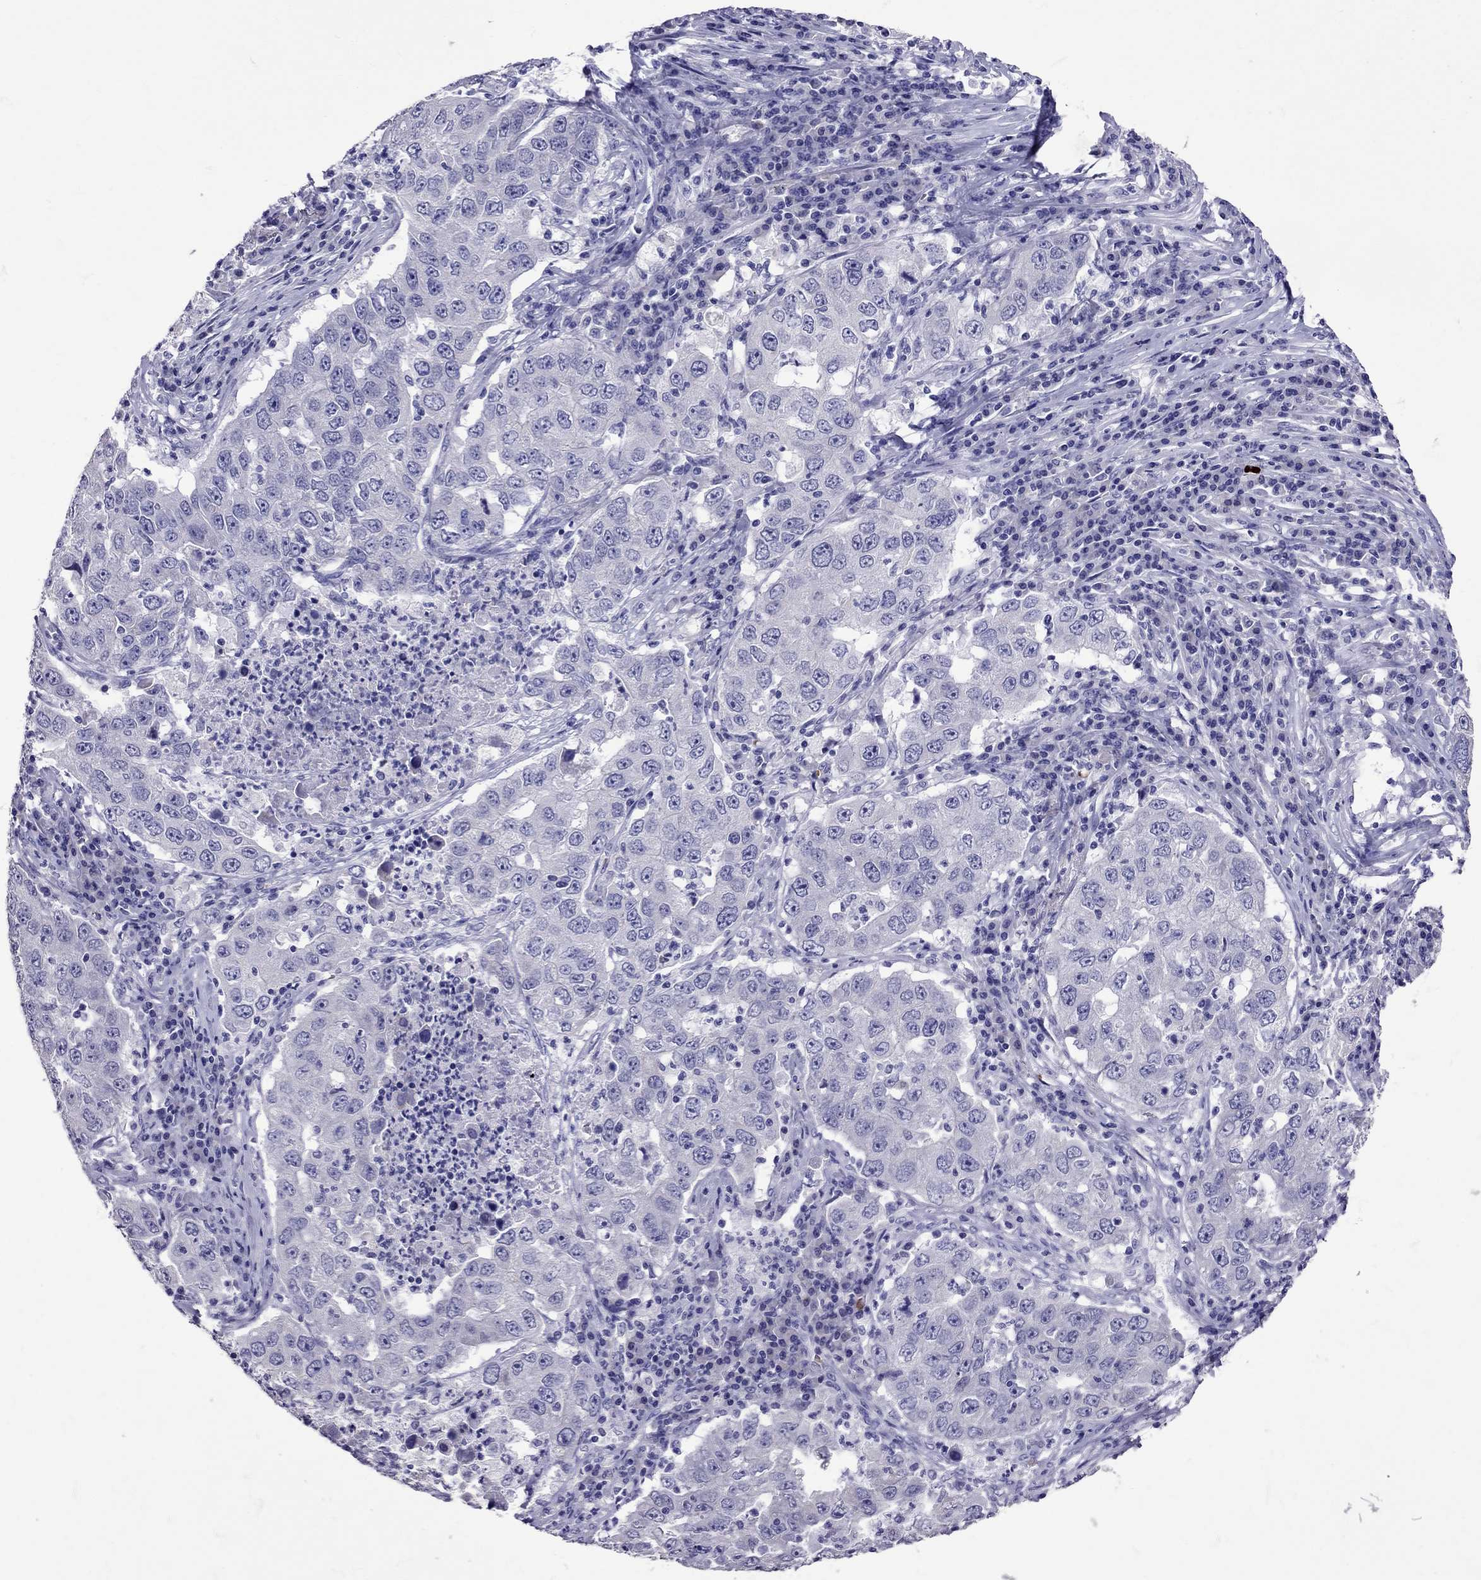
{"staining": {"intensity": "negative", "quantity": "none", "location": "none"}, "tissue": "lung cancer", "cell_type": "Tumor cells", "image_type": "cancer", "snomed": [{"axis": "morphology", "description": "Adenocarcinoma, NOS"}, {"axis": "topography", "description": "Lung"}], "caption": "Lung cancer (adenocarcinoma) stained for a protein using immunohistochemistry exhibits no staining tumor cells.", "gene": "TBR1", "patient": {"sex": "male", "age": 73}}